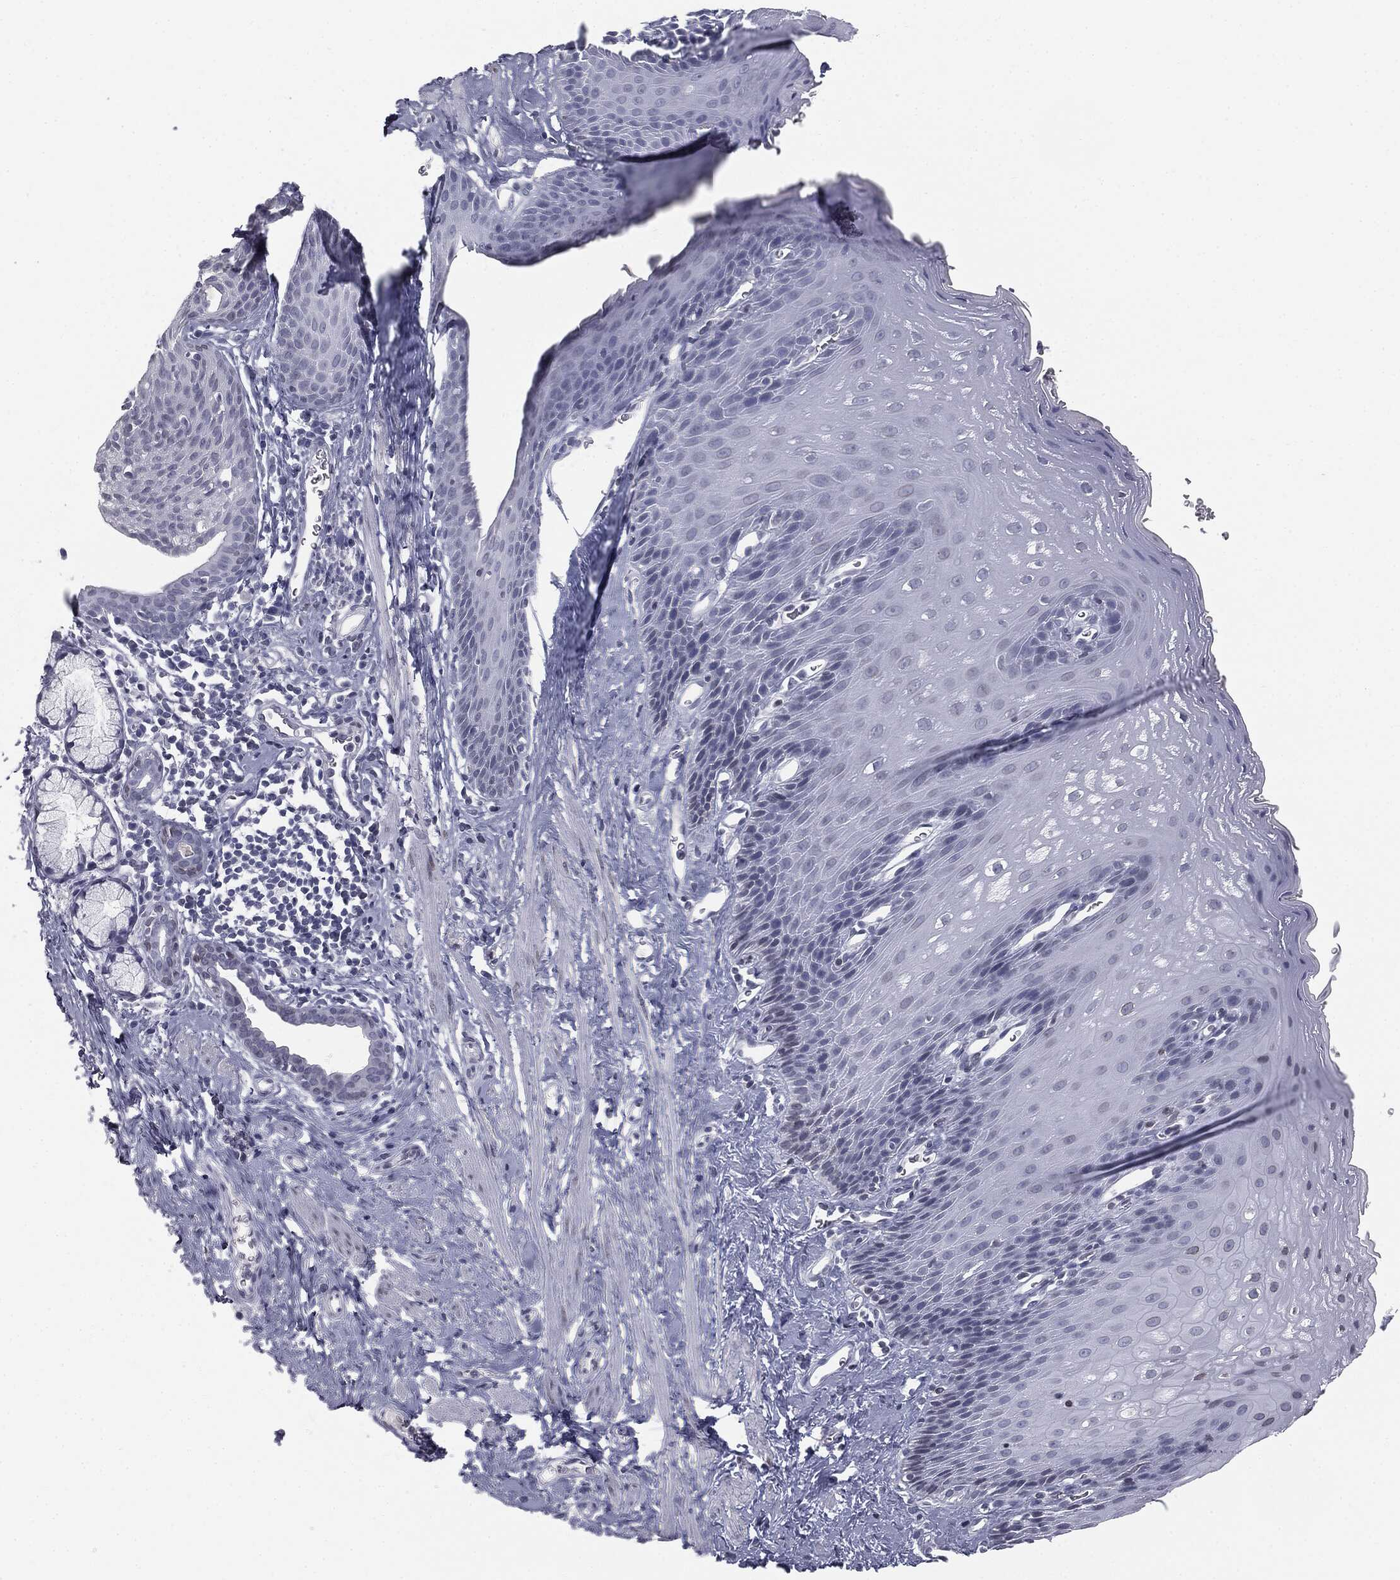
{"staining": {"intensity": "negative", "quantity": "none", "location": "none"}, "tissue": "esophagus", "cell_type": "Squamous epithelial cells", "image_type": "normal", "snomed": [{"axis": "morphology", "description": "Normal tissue, NOS"}, {"axis": "topography", "description": "Esophagus"}], "caption": "Immunohistochemical staining of normal human esophagus displays no significant positivity in squamous epithelial cells. (Brightfield microscopy of DAB (3,3'-diaminobenzidine) immunohistochemistry at high magnification).", "gene": "ALDOB", "patient": {"sex": "male", "age": 64}}